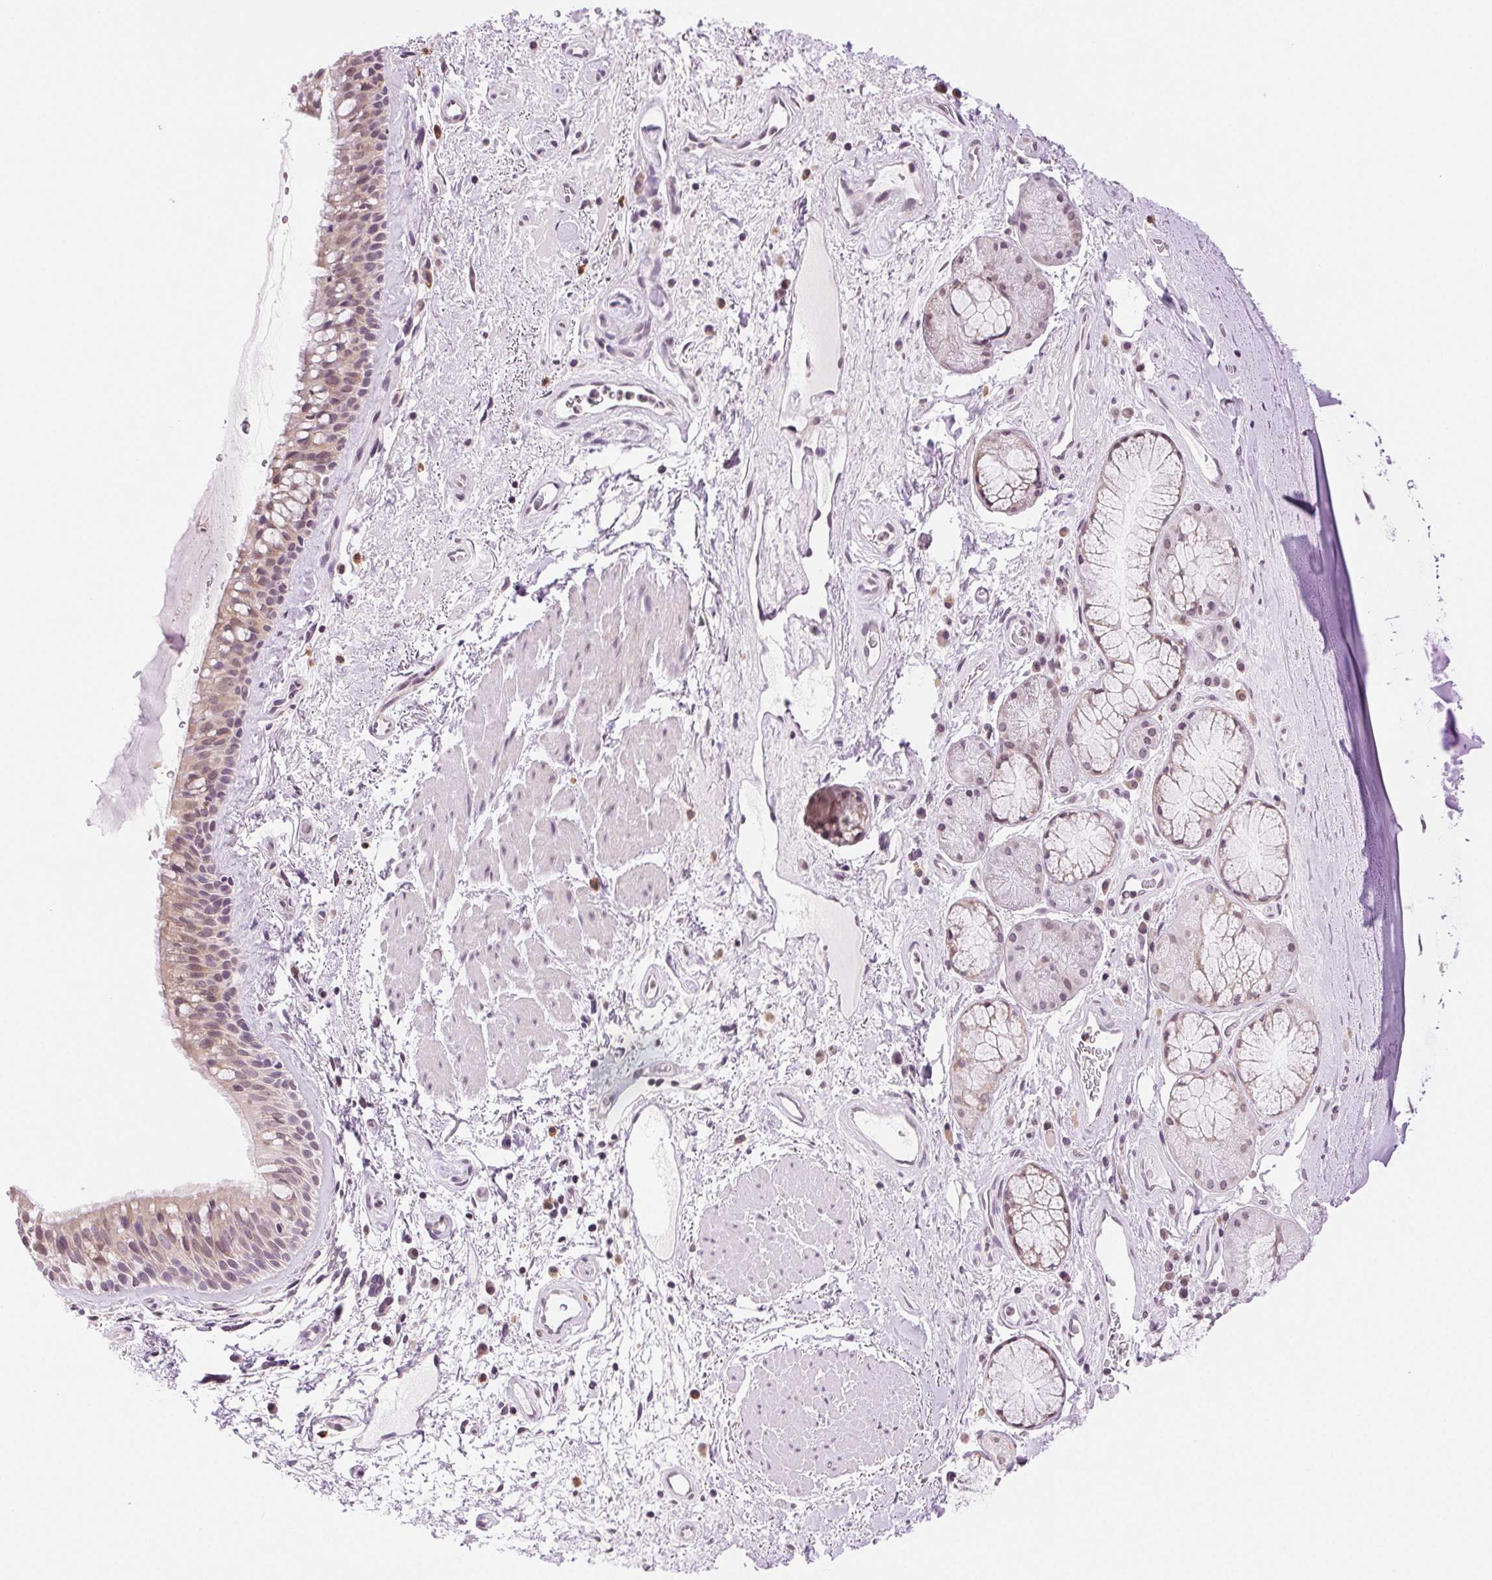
{"staining": {"intensity": "weak", "quantity": "25%-75%", "location": "cytoplasmic/membranous,nuclear"}, "tissue": "bronchus", "cell_type": "Respiratory epithelial cells", "image_type": "normal", "snomed": [{"axis": "morphology", "description": "Normal tissue, NOS"}, {"axis": "topography", "description": "Bronchus"}], "caption": "Respiratory epithelial cells show weak cytoplasmic/membranous,nuclear positivity in approximately 25%-75% of cells in benign bronchus. Ihc stains the protein of interest in brown and the nuclei are stained blue.", "gene": "TNNT3", "patient": {"sex": "male", "age": 48}}